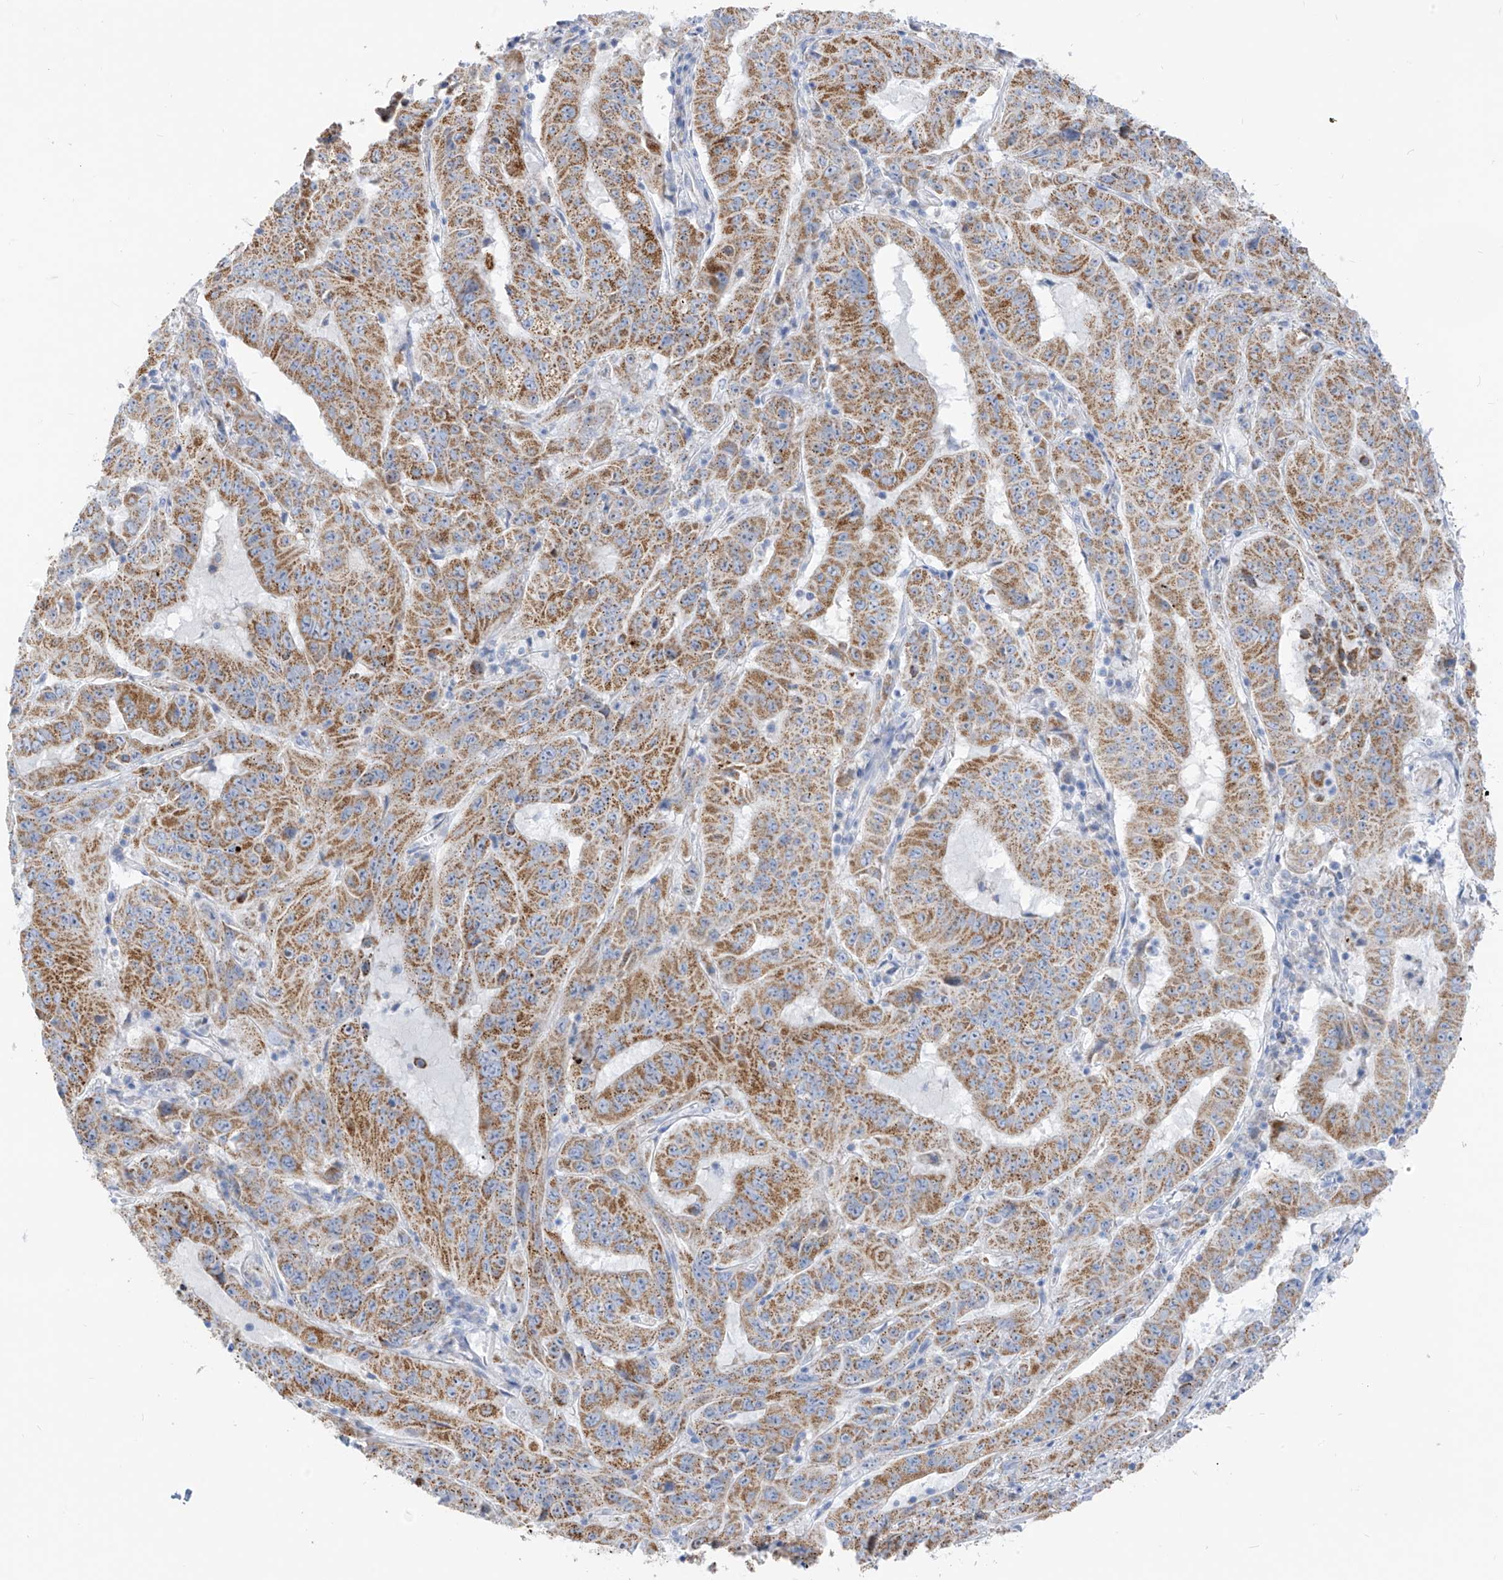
{"staining": {"intensity": "moderate", "quantity": "25%-75%", "location": "cytoplasmic/membranous"}, "tissue": "pancreatic cancer", "cell_type": "Tumor cells", "image_type": "cancer", "snomed": [{"axis": "morphology", "description": "Adenocarcinoma, NOS"}, {"axis": "topography", "description": "Pancreas"}], "caption": "This image displays adenocarcinoma (pancreatic) stained with immunohistochemistry (IHC) to label a protein in brown. The cytoplasmic/membranous of tumor cells show moderate positivity for the protein. Nuclei are counter-stained blue.", "gene": "ZNF404", "patient": {"sex": "male", "age": 63}}